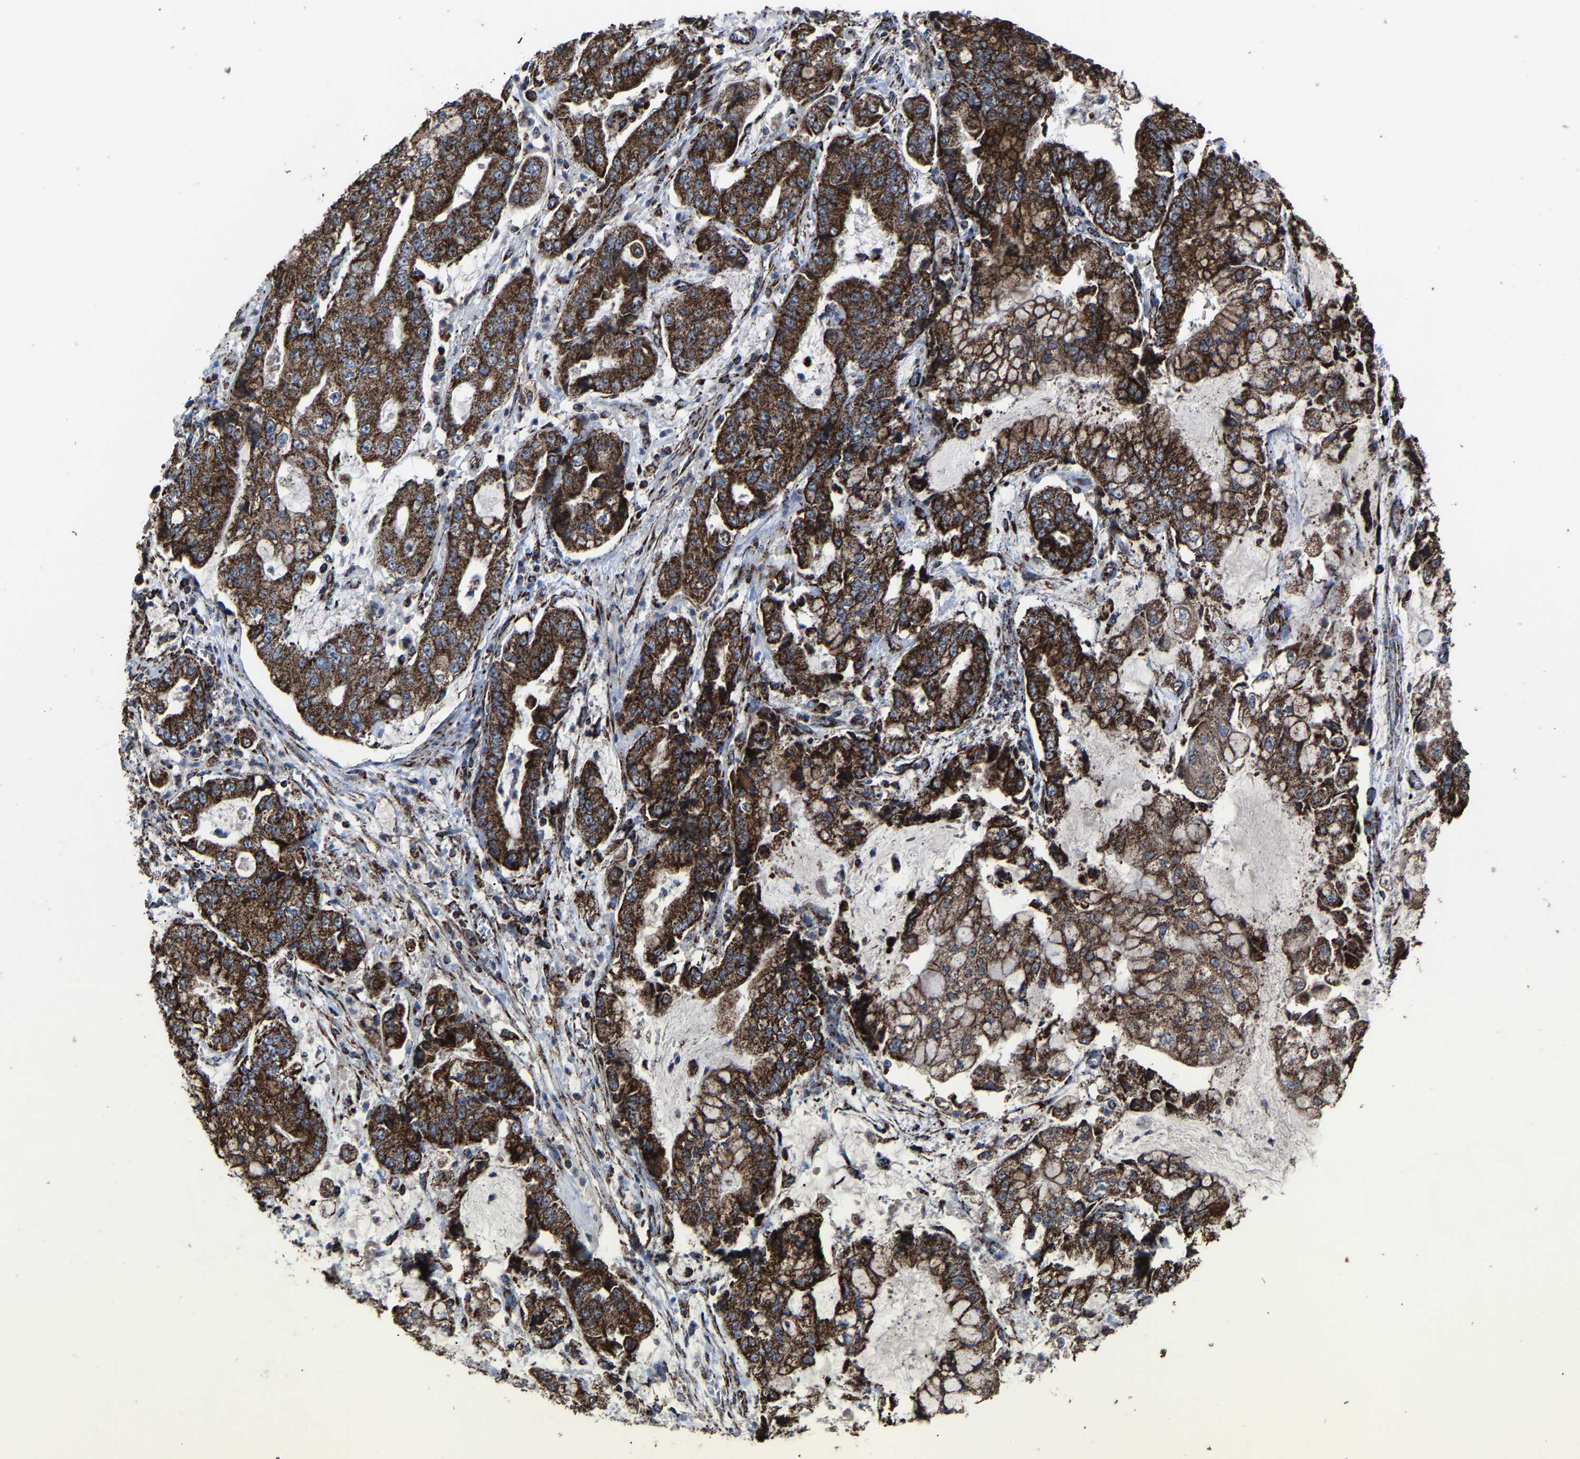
{"staining": {"intensity": "strong", "quantity": ">75%", "location": "cytoplasmic/membranous"}, "tissue": "stomach cancer", "cell_type": "Tumor cells", "image_type": "cancer", "snomed": [{"axis": "morphology", "description": "Adenocarcinoma, NOS"}, {"axis": "topography", "description": "Stomach"}], "caption": "Tumor cells demonstrate high levels of strong cytoplasmic/membranous expression in about >75% of cells in stomach cancer. (Brightfield microscopy of DAB IHC at high magnification).", "gene": "NDUFV3", "patient": {"sex": "male", "age": 76}}